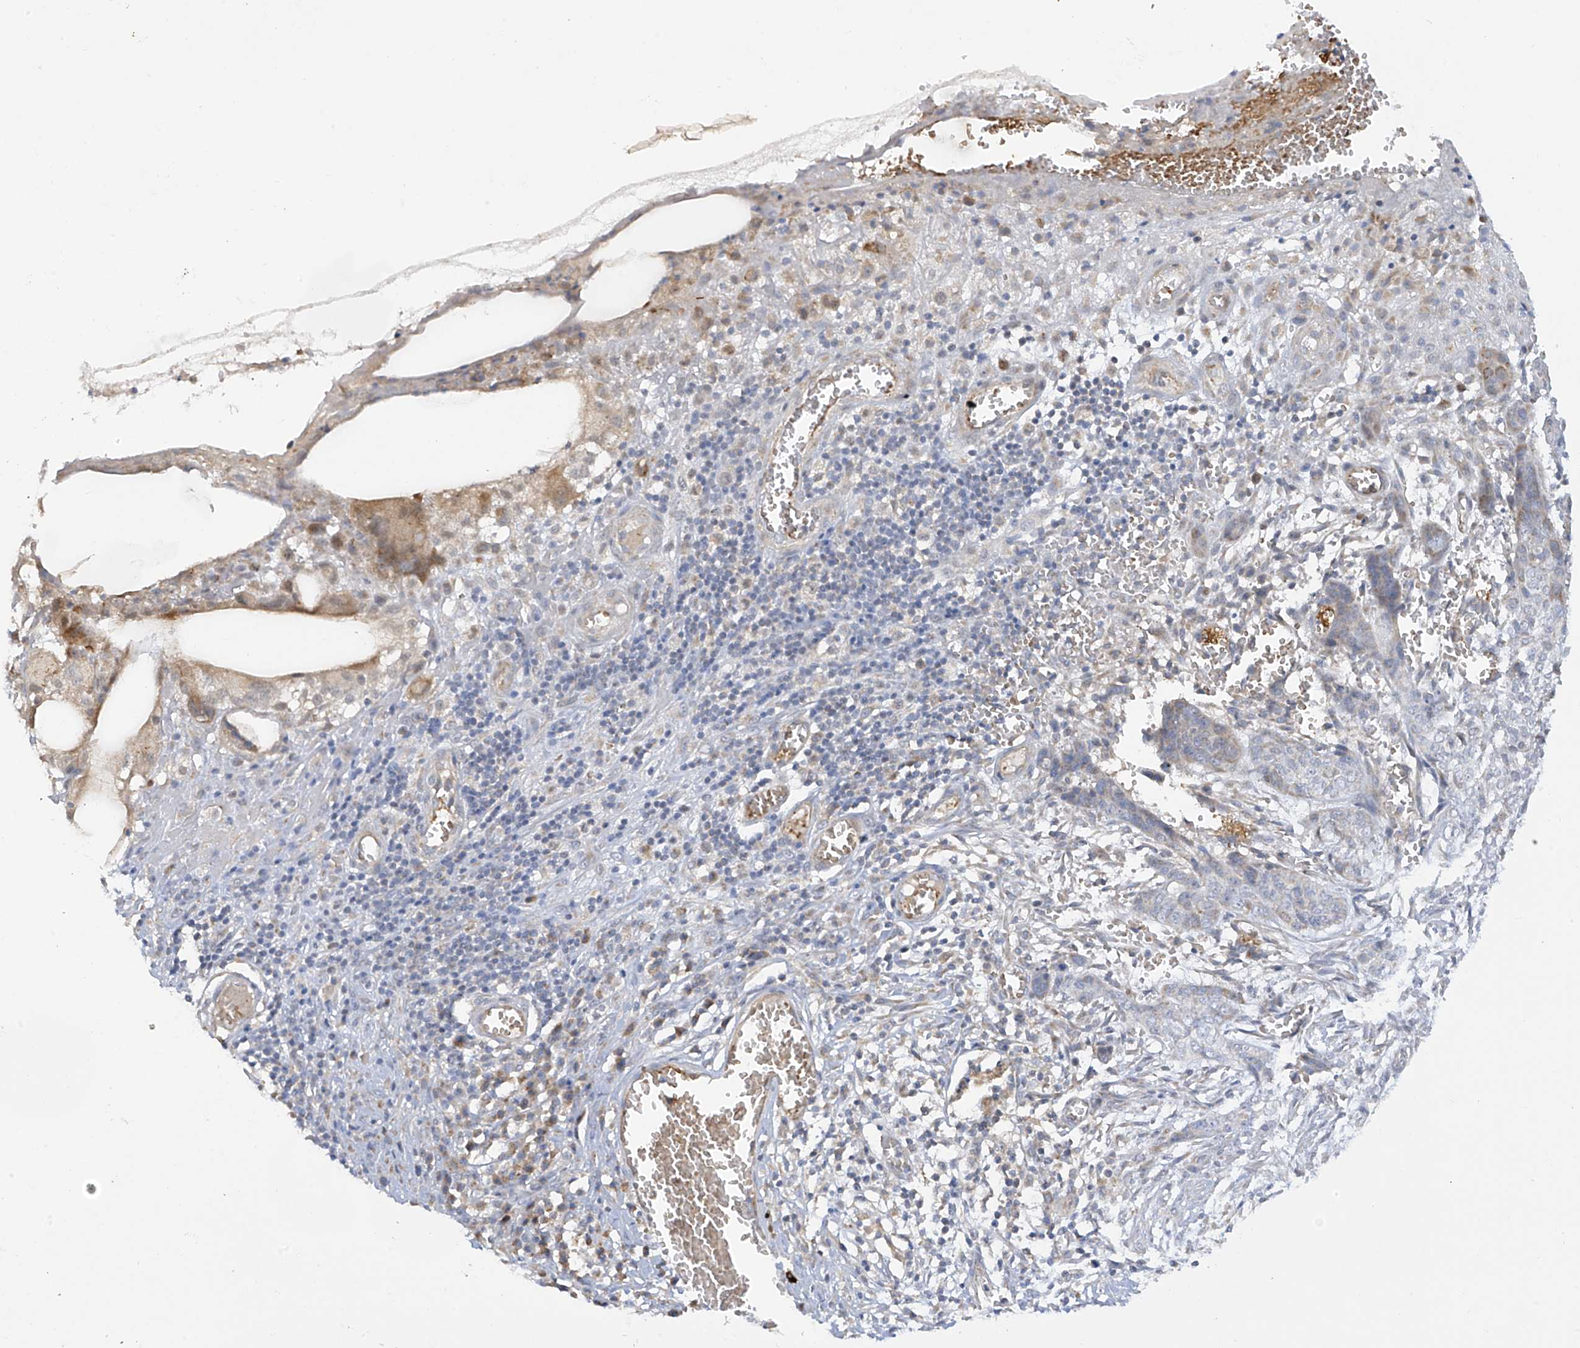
{"staining": {"intensity": "weak", "quantity": "<25%", "location": "cytoplasmic/membranous"}, "tissue": "skin cancer", "cell_type": "Tumor cells", "image_type": "cancer", "snomed": [{"axis": "morphology", "description": "Basal cell carcinoma"}, {"axis": "topography", "description": "Skin"}], "caption": "Tumor cells show no significant positivity in skin cancer.", "gene": "METTL18", "patient": {"sex": "female", "age": 64}}